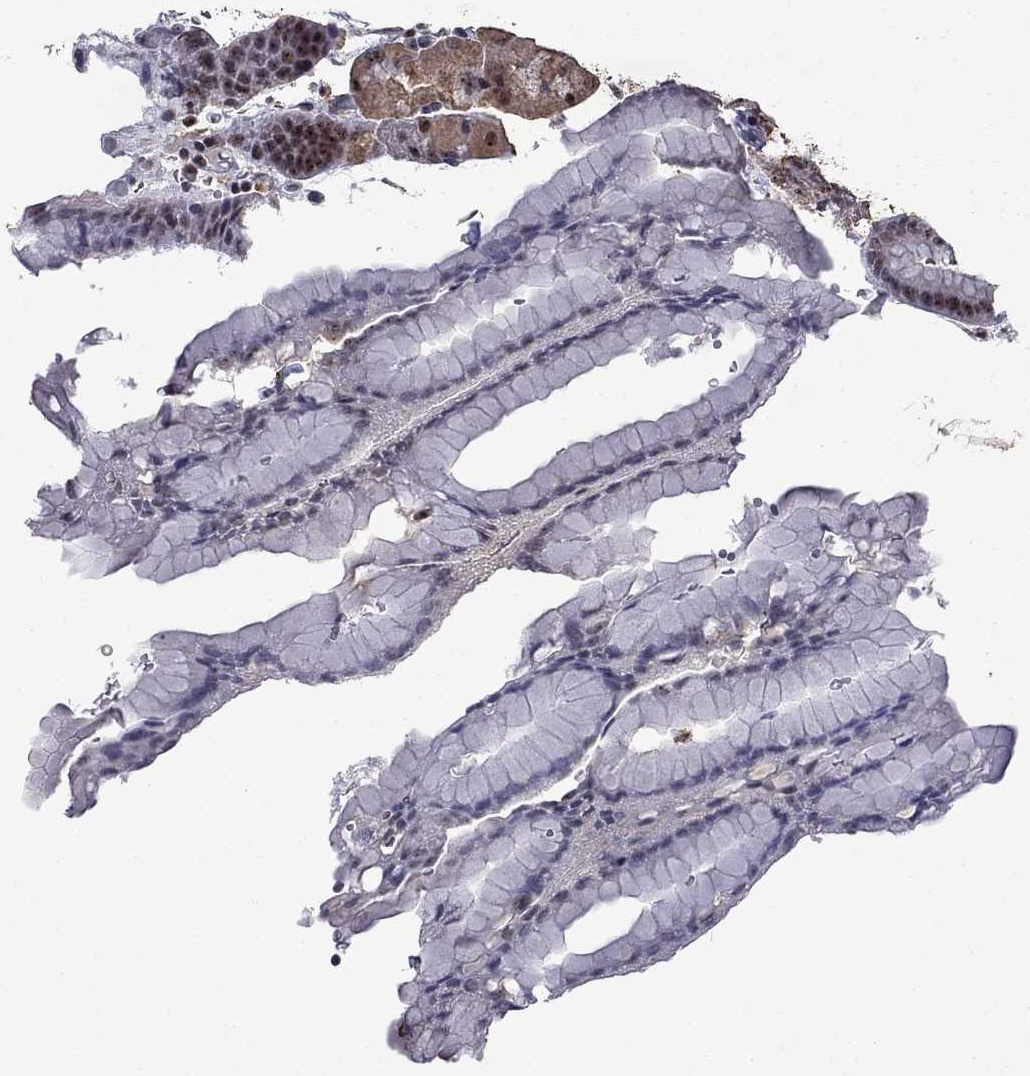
{"staining": {"intensity": "moderate", "quantity": "25%-75%", "location": "cytoplasmic/membranous,nuclear"}, "tissue": "stomach", "cell_type": "Glandular cells", "image_type": "normal", "snomed": [{"axis": "morphology", "description": "Normal tissue, NOS"}, {"axis": "topography", "description": "Stomach, upper"}, {"axis": "topography", "description": "Stomach"}, {"axis": "topography", "description": "Stomach, lower"}], "caption": "A photomicrograph of stomach stained for a protein shows moderate cytoplasmic/membranous,nuclear brown staining in glandular cells. (IHC, brightfield microscopy, high magnification).", "gene": "SPOUT1", "patient": {"sex": "male", "age": 62}}